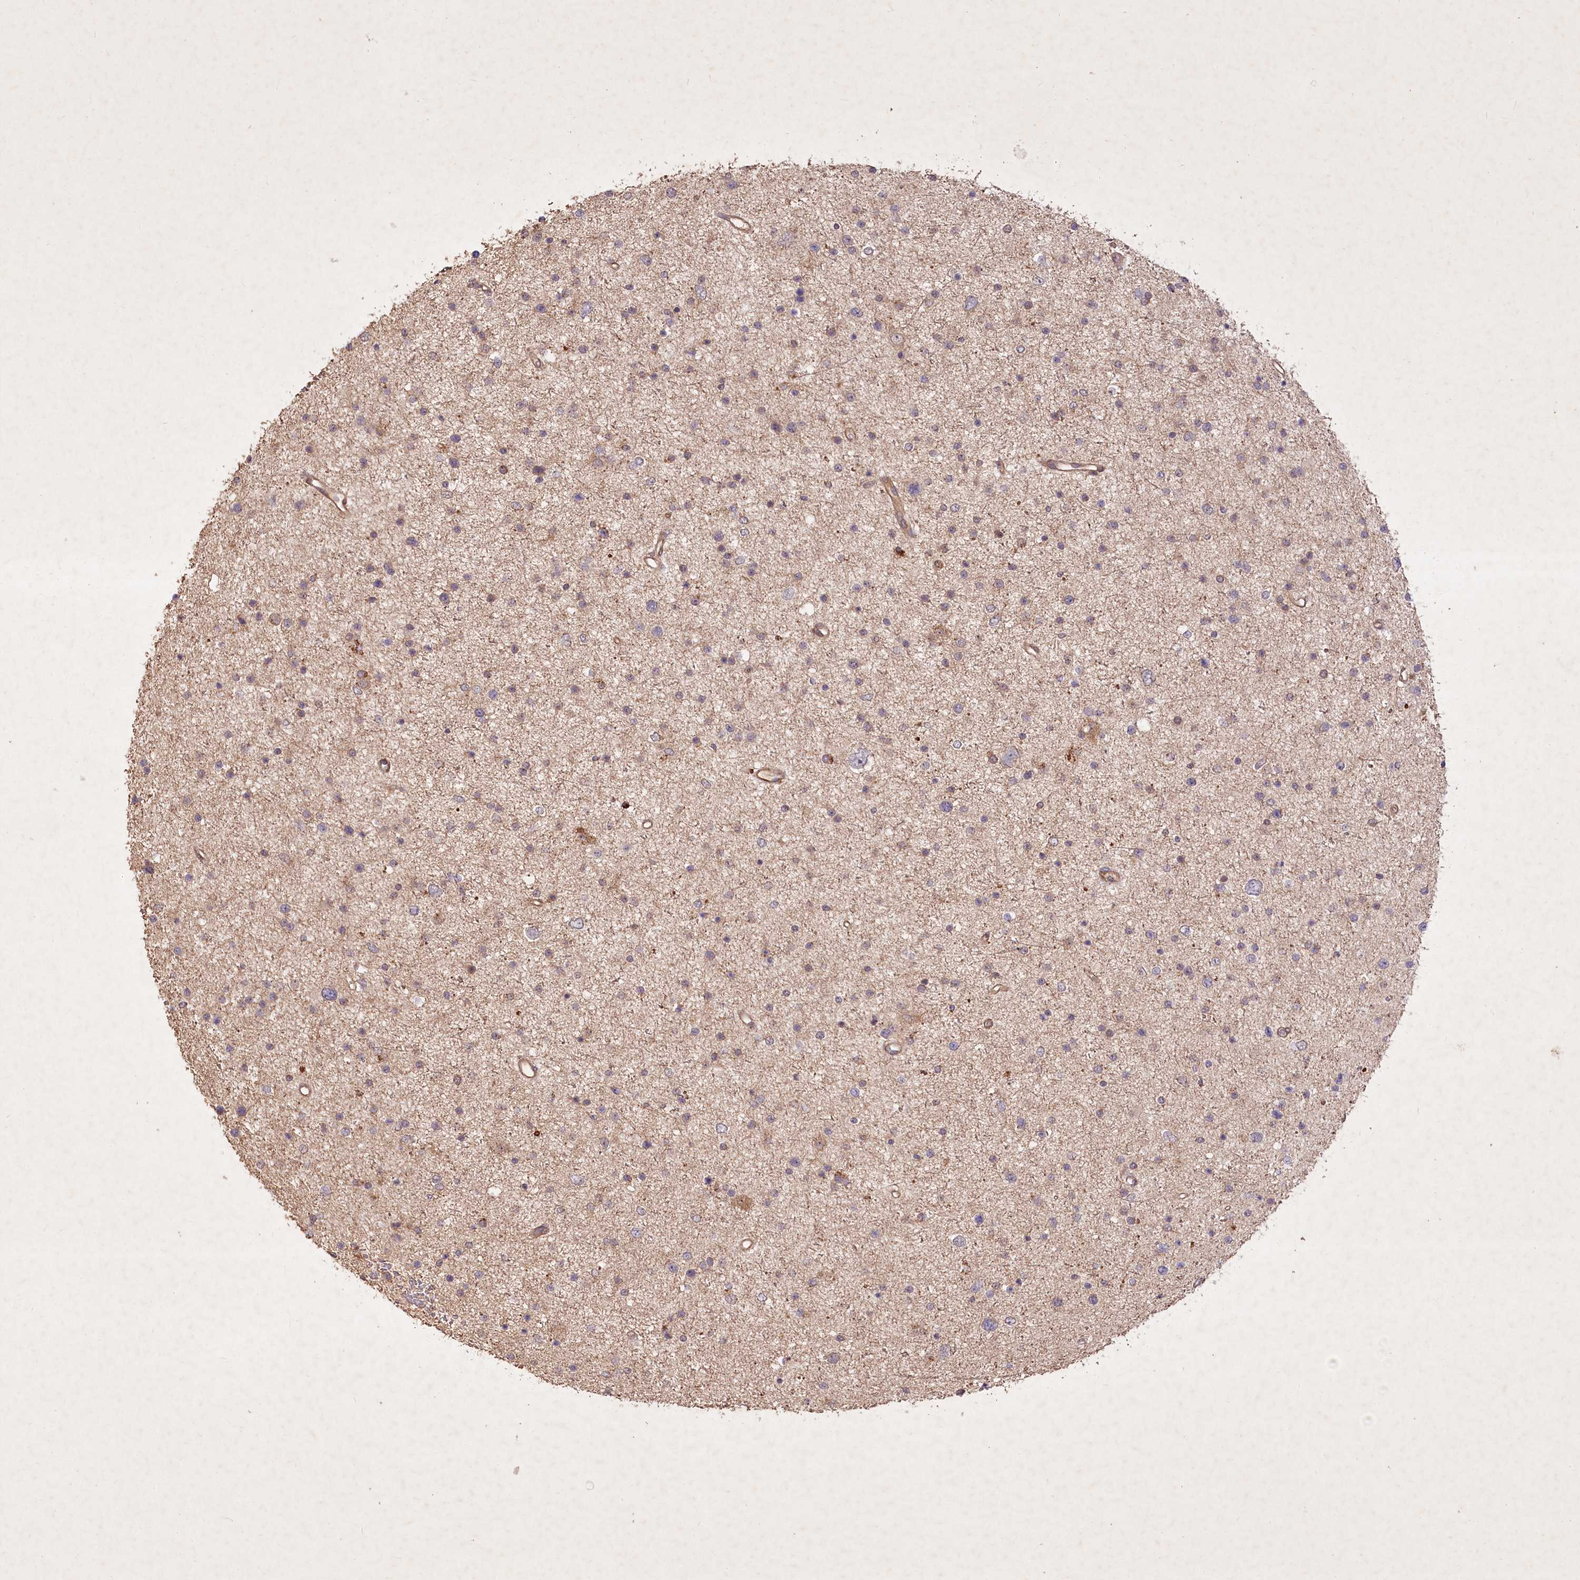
{"staining": {"intensity": "weak", "quantity": "<25%", "location": "cytoplasmic/membranous"}, "tissue": "glioma", "cell_type": "Tumor cells", "image_type": "cancer", "snomed": [{"axis": "morphology", "description": "Glioma, malignant, Low grade"}, {"axis": "topography", "description": "Cerebral cortex"}], "caption": "Glioma was stained to show a protein in brown. There is no significant positivity in tumor cells. (Brightfield microscopy of DAB (3,3'-diaminobenzidine) immunohistochemistry (IHC) at high magnification).", "gene": "IRAK1BP1", "patient": {"sex": "female", "age": 39}}